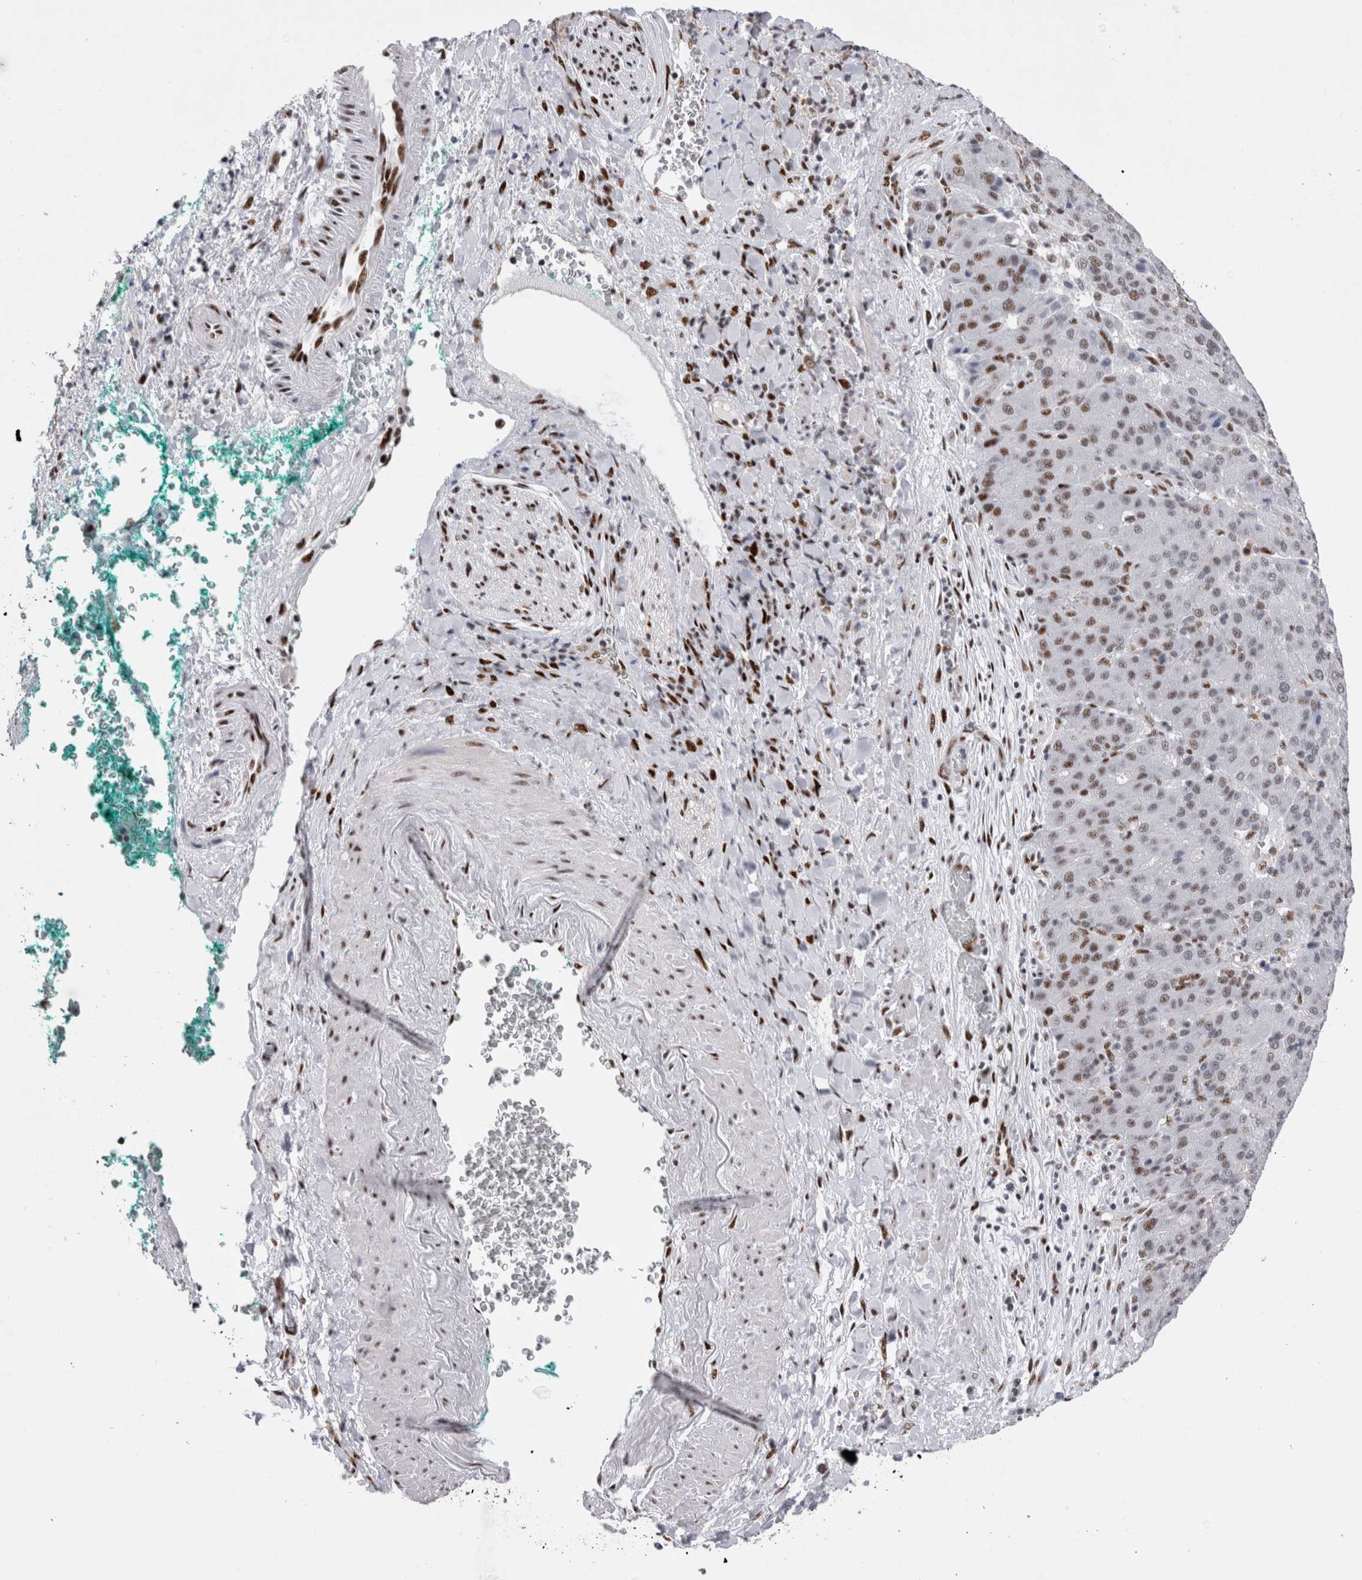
{"staining": {"intensity": "moderate", "quantity": ">75%", "location": "nuclear"}, "tissue": "liver cancer", "cell_type": "Tumor cells", "image_type": "cancer", "snomed": [{"axis": "morphology", "description": "Carcinoma, Hepatocellular, NOS"}, {"axis": "topography", "description": "Liver"}], "caption": "Liver hepatocellular carcinoma was stained to show a protein in brown. There is medium levels of moderate nuclear expression in approximately >75% of tumor cells.", "gene": "RBM6", "patient": {"sex": "male", "age": 65}}